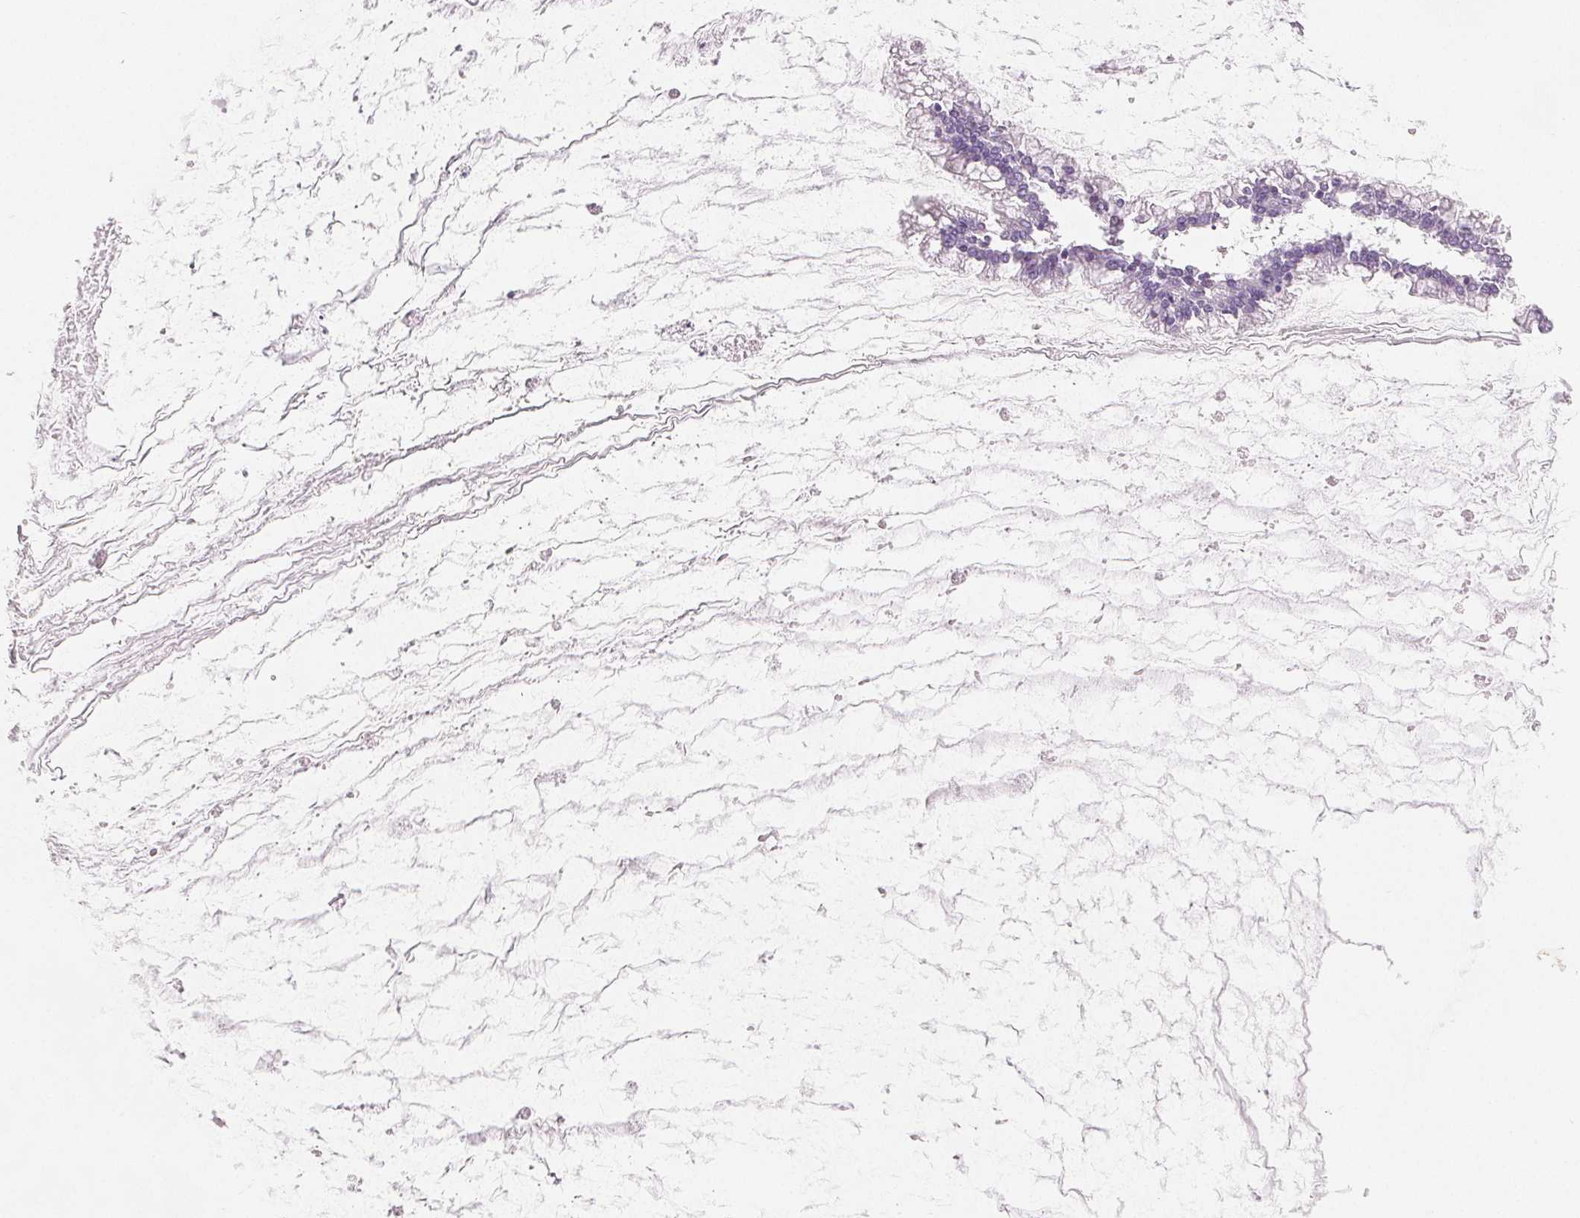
{"staining": {"intensity": "negative", "quantity": "none", "location": "none"}, "tissue": "ovarian cancer", "cell_type": "Tumor cells", "image_type": "cancer", "snomed": [{"axis": "morphology", "description": "Cystadenocarcinoma, mucinous, NOS"}, {"axis": "topography", "description": "Ovary"}], "caption": "The photomicrograph displays no significant positivity in tumor cells of mucinous cystadenocarcinoma (ovarian).", "gene": "CA12", "patient": {"sex": "female", "age": 67}}